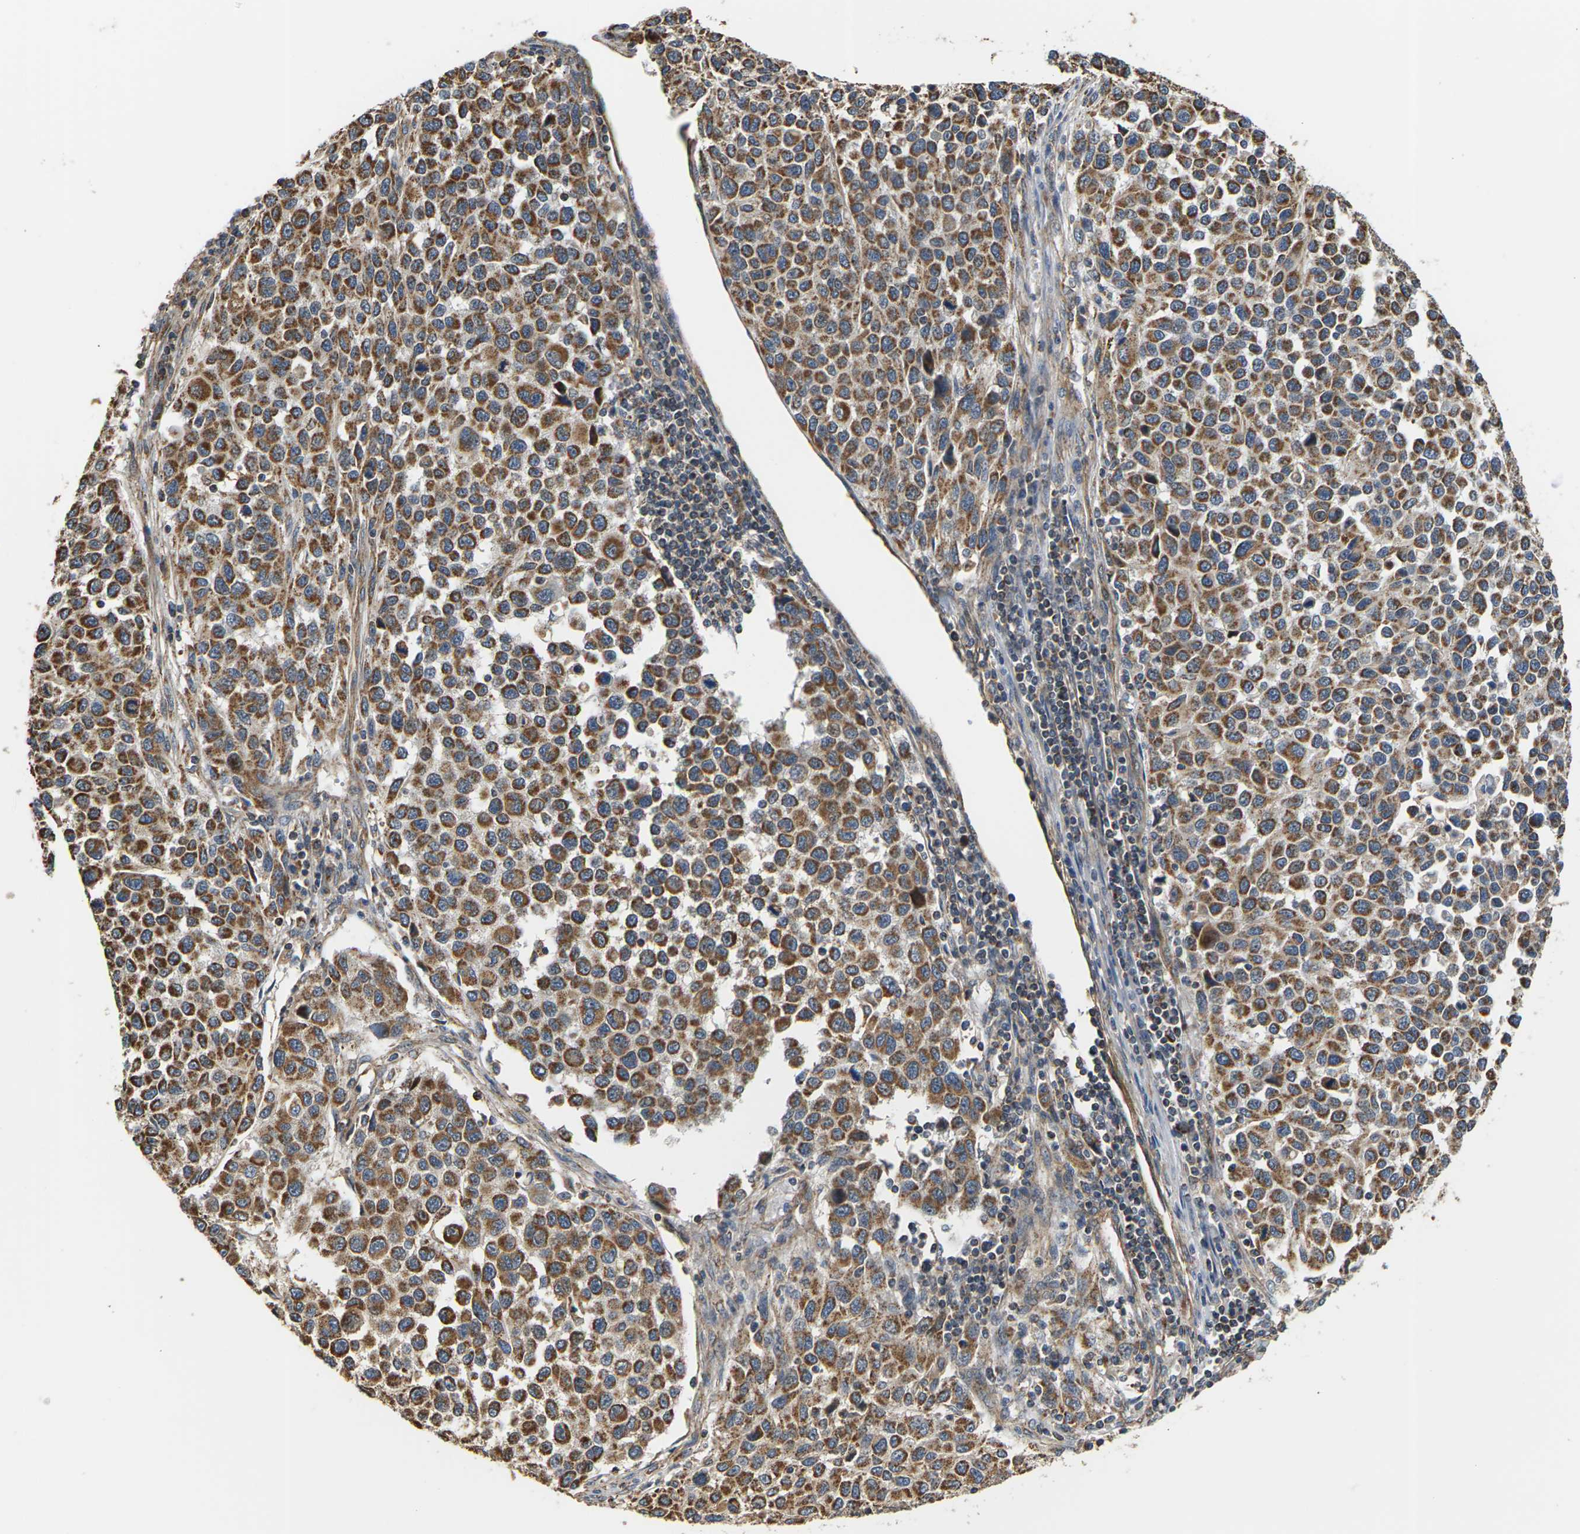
{"staining": {"intensity": "strong", "quantity": ">75%", "location": "cytoplasmic/membranous"}, "tissue": "melanoma", "cell_type": "Tumor cells", "image_type": "cancer", "snomed": [{"axis": "morphology", "description": "Malignant melanoma, Metastatic site"}, {"axis": "topography", "description": "Lymph node"}], "caption": "Immunohistochemistry (IHC) of malignant melanoma (metastatic site) reveals high levels of strong cytoplasmic/membranous positivity in about >75% of tumor cells.", "gene": "PCDHB4", "patient": {"sex": "male", "age": 61}}